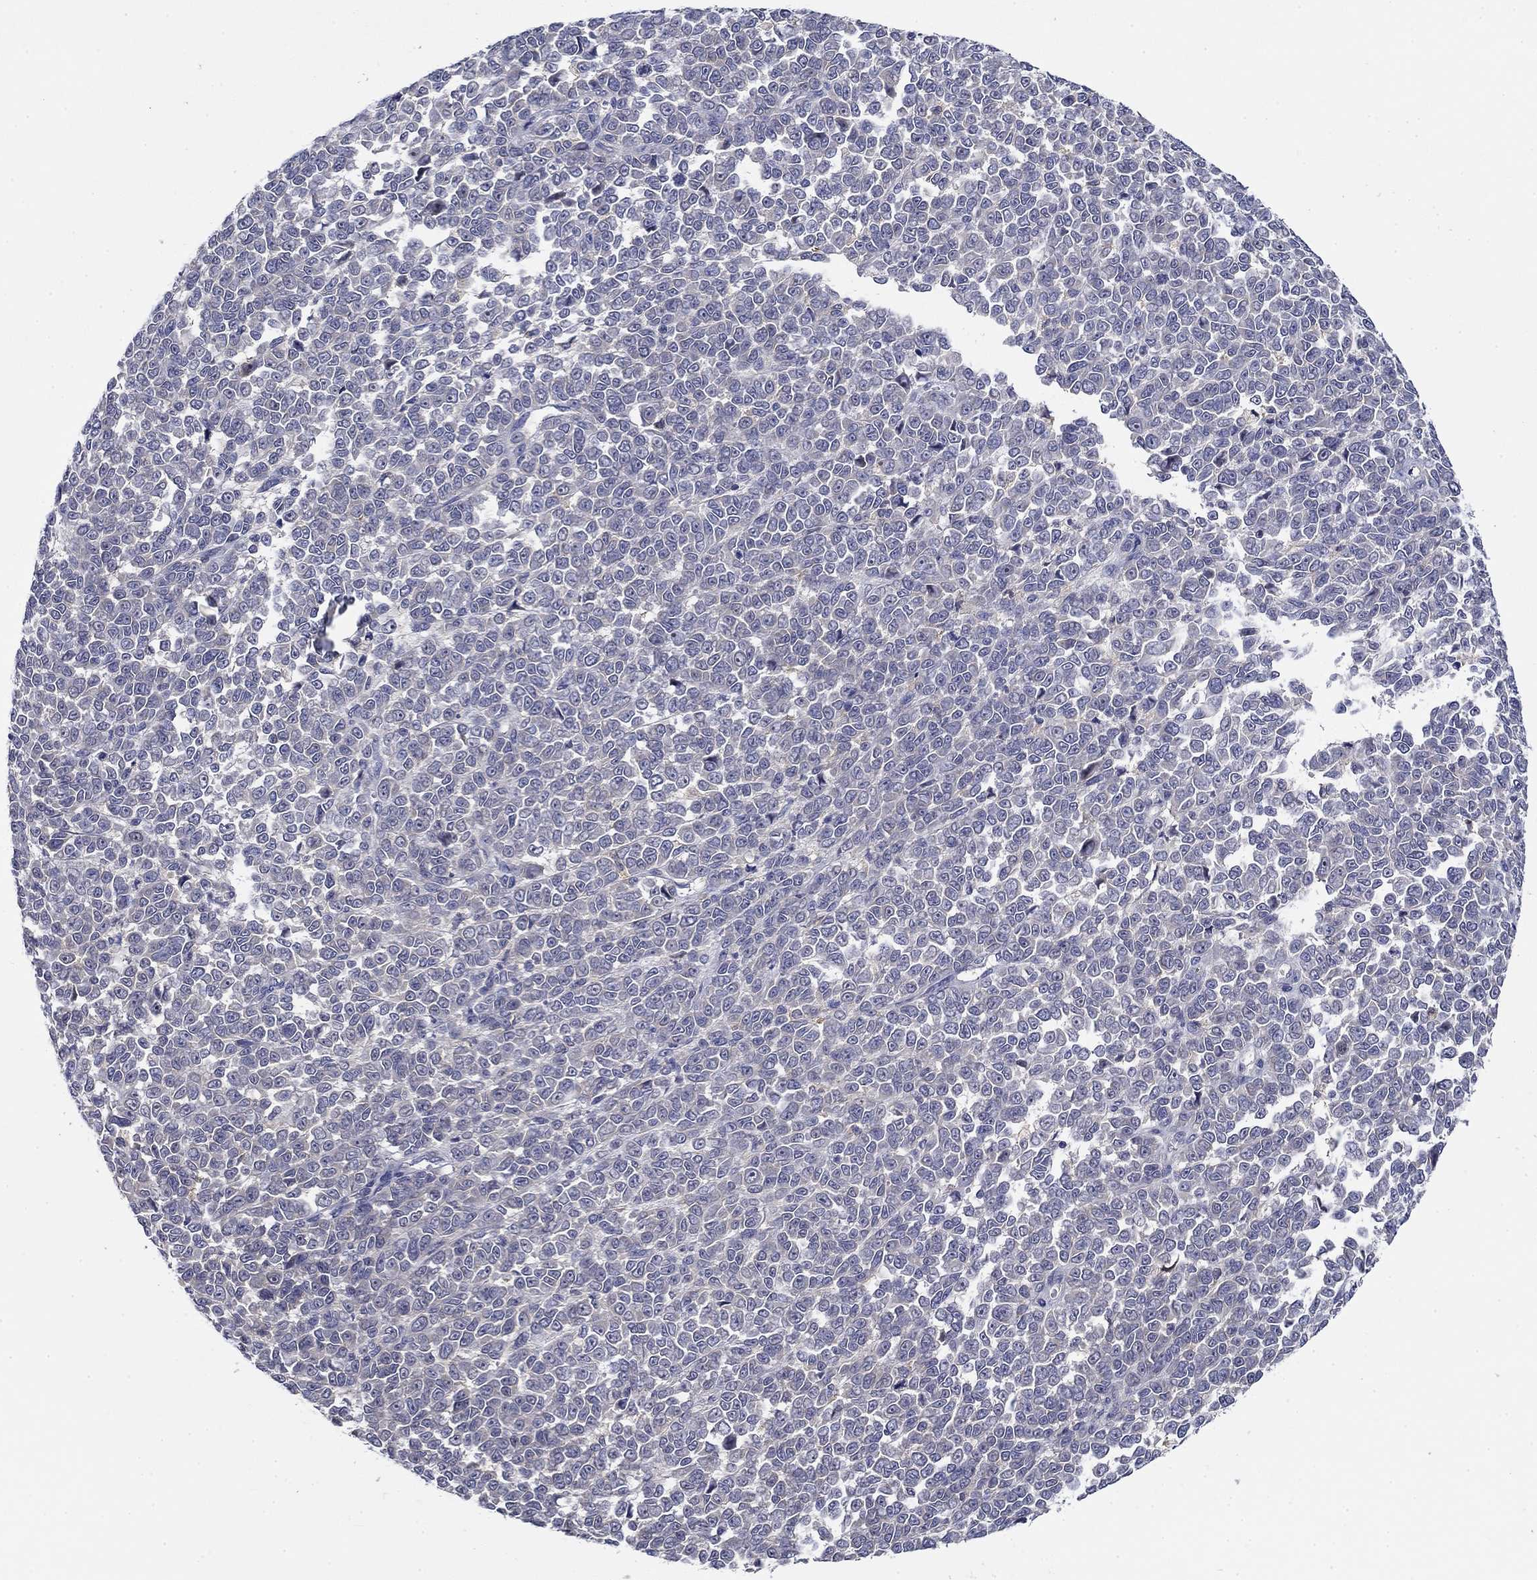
{"staining": {"intensity": "negative", "quantity": "none", "location": "none"}, "tissue": "melanoma", "cell_type": "Tumor cells", "image_type": "cancer", "snomed": [{"axis": "morphology", "description": "Malignant melanoma, NOS"}, {"axis": "topography", "description": "Skin"}], "caption": "High power microscopy photomicrograph of an IHC photomicrograph of melanoma, revealing no significant expression in tumor cells.", "gene": "POU2F2", "patient": {"sex": "female", "age": 95}}